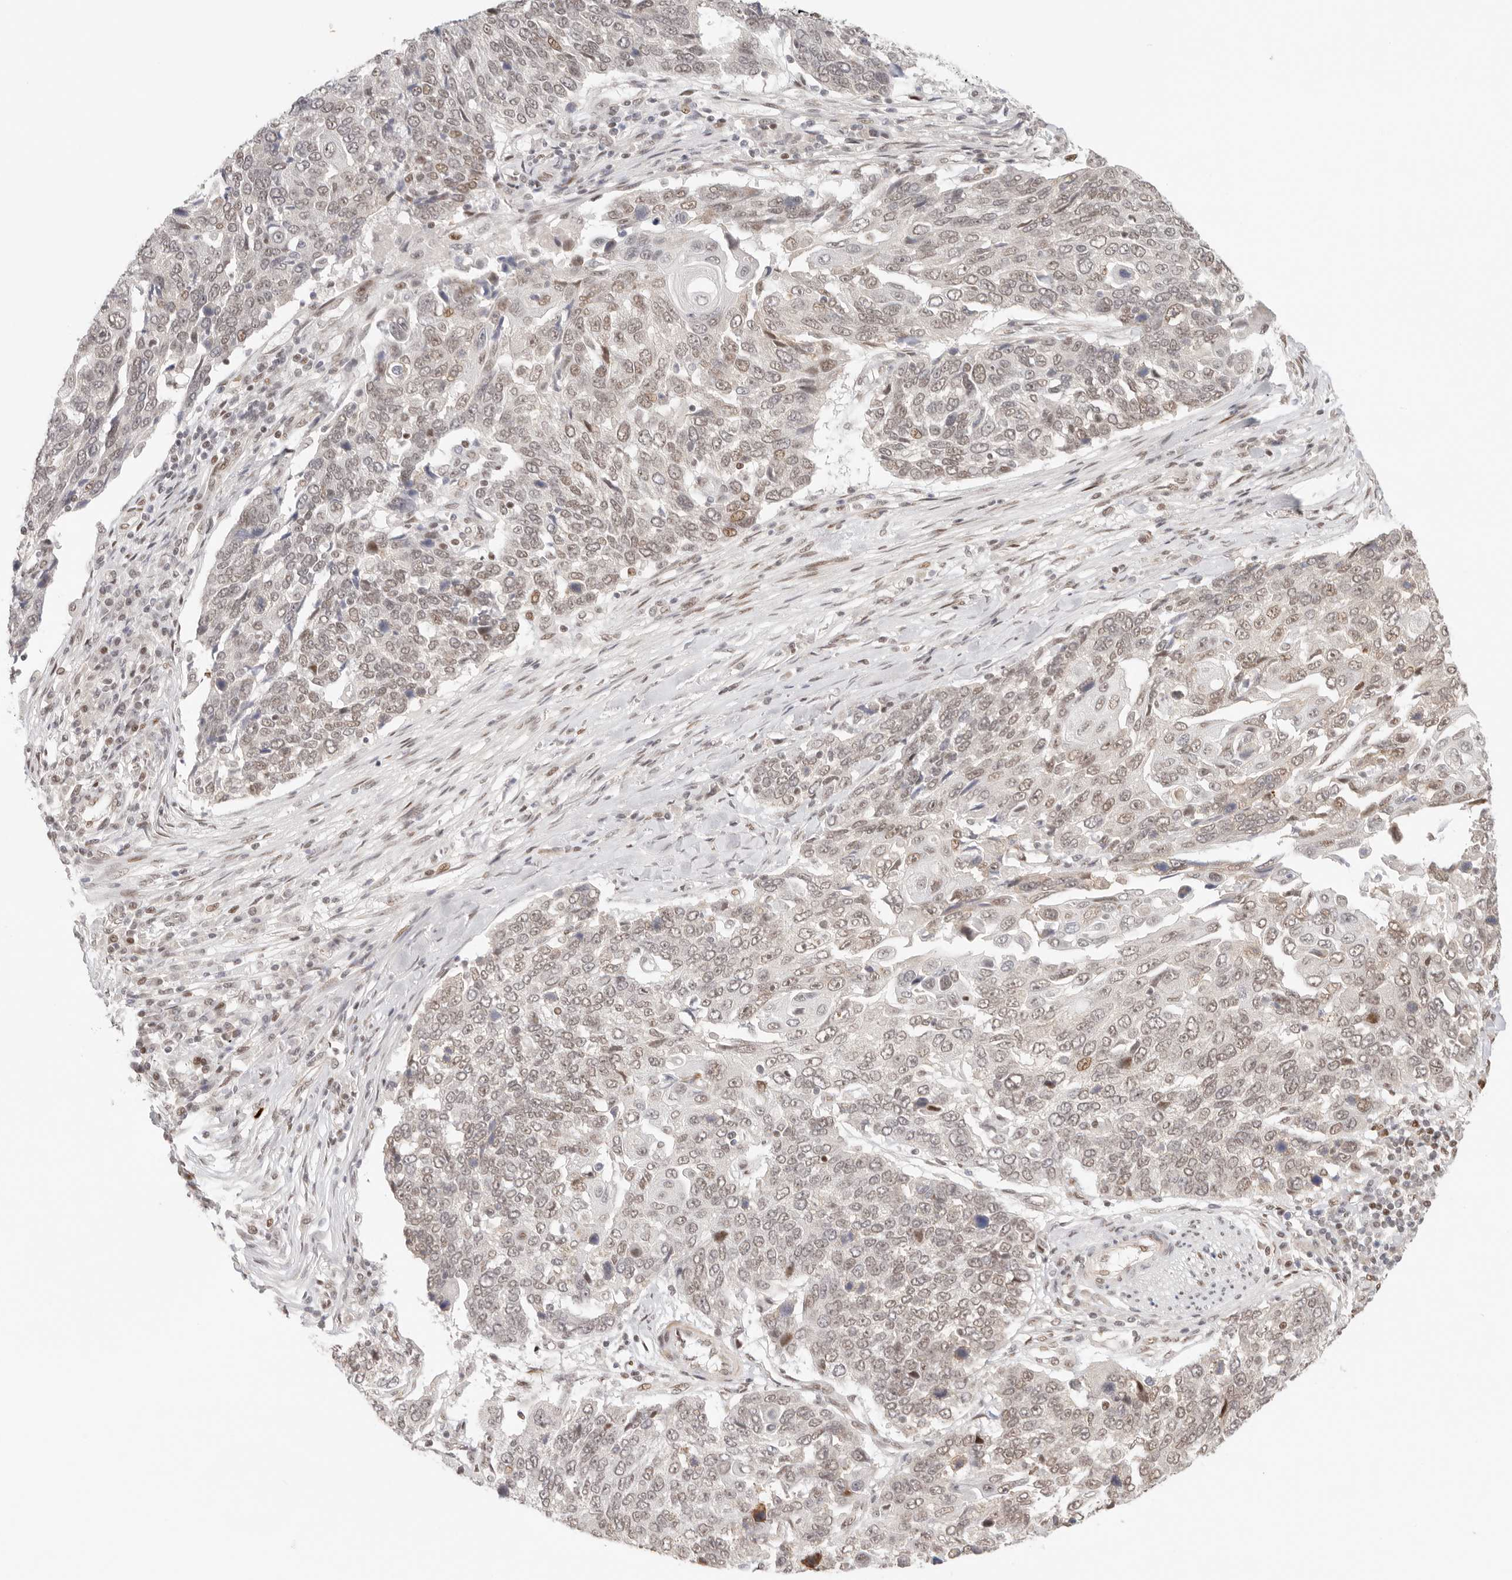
{"staining": {"intensity": "weak", "quantity": "25%-75%", "location": "nuclear"}, "tissue": "lung cancer", "cell_type": "Tumor cells", "image_type": "cancer", "snomed": [{"axis": "morphology", "description": "Squamous cell carcinoma, NOS"}, {"axis": "topography", "description": "Lung"}], "caption": "IHC (DAB (3,3'-diaminobenzidine)) staining of human squamous cell carcinoma (lung) reveals weak nuclear protein positivity in about 25%-75% of tumor cells.", "gene": "HOXC5", "patient": {"sex": "male", "age": 66}}